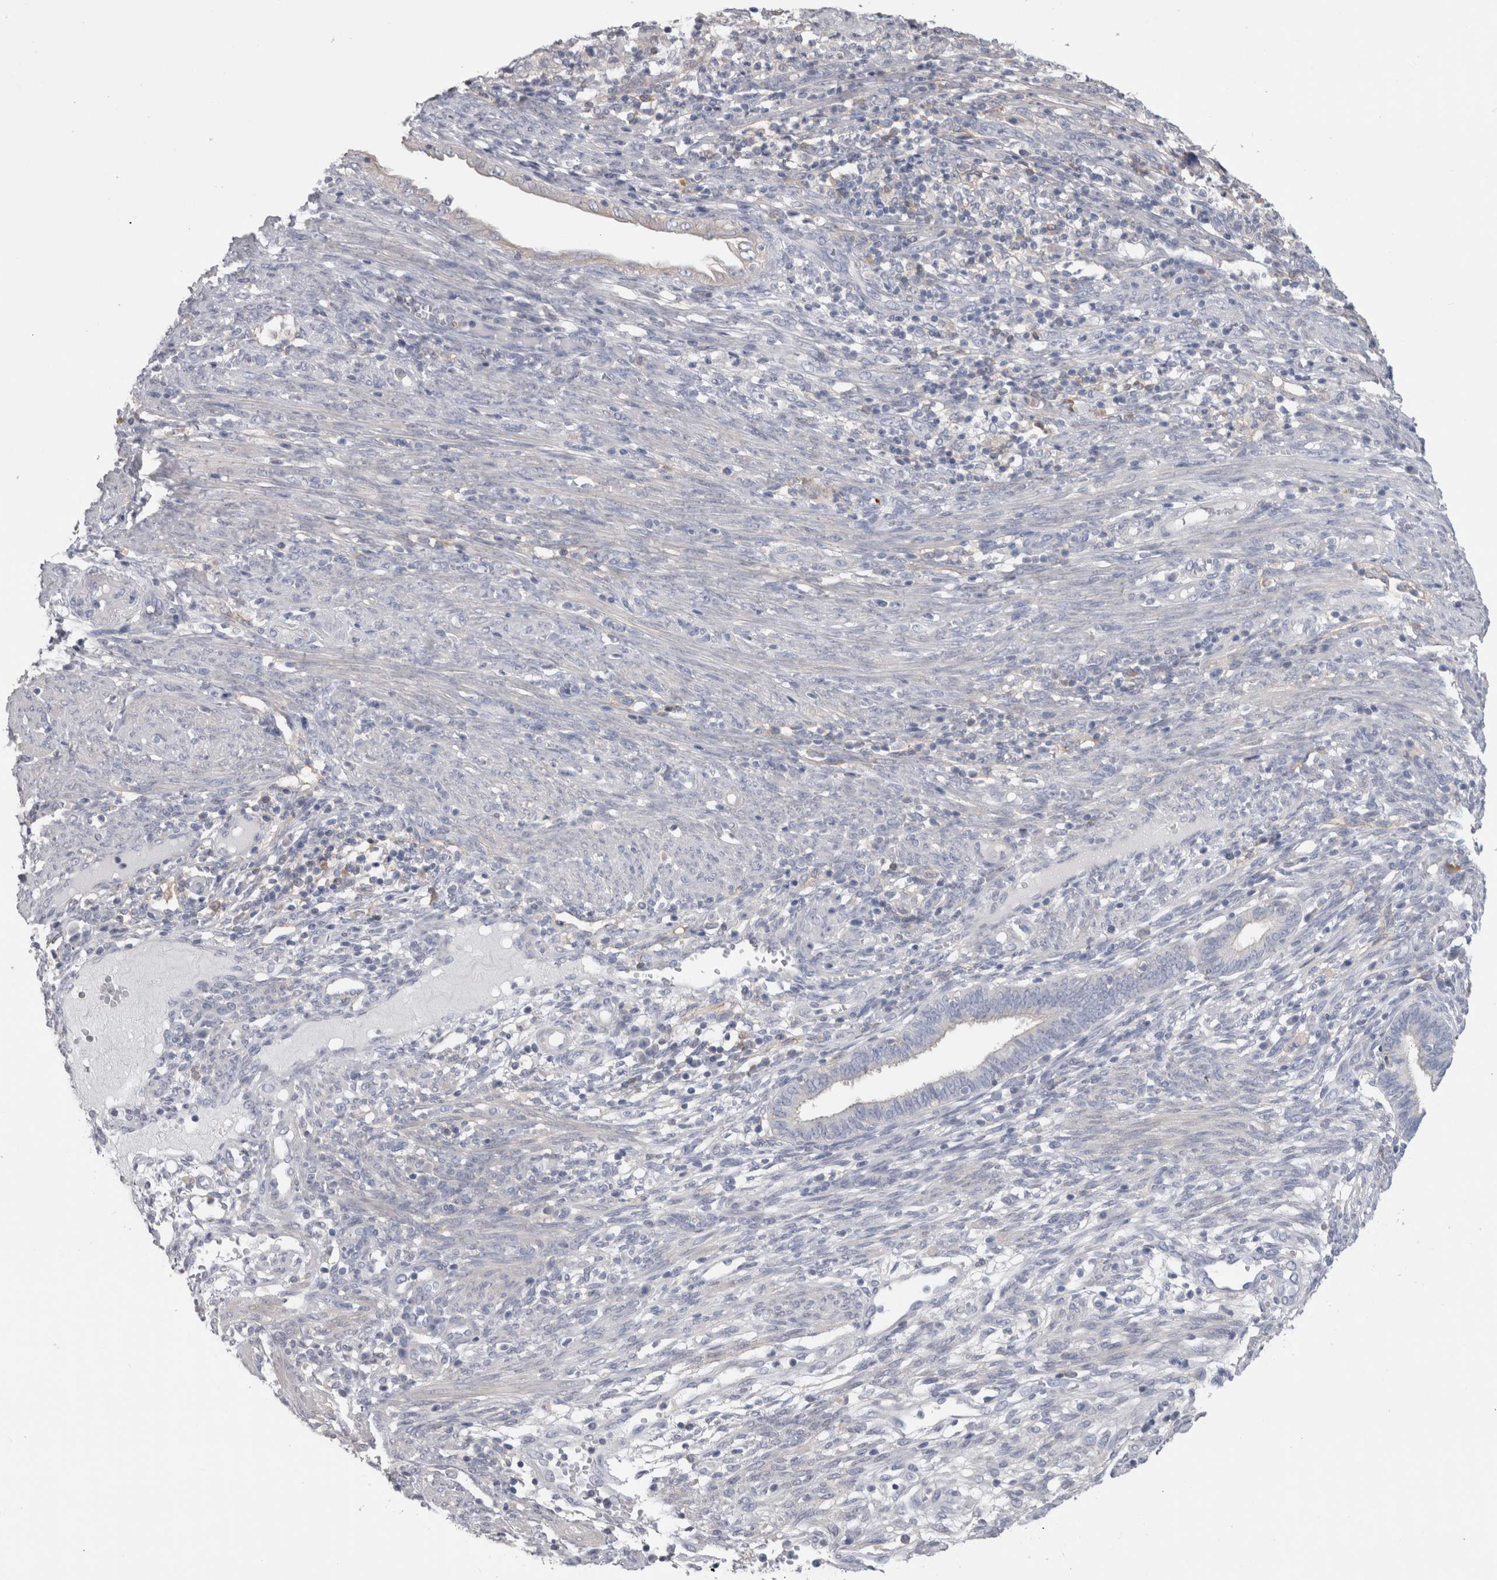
{"staining": {"intensity": "negative", "quantity": "none", "location": "none"}, "tissue": "endometrial cancer", "cell_type": "Tumor cells", "image_type": "cancer", "snomed": [{"axis": "morphology", "description": "Adenocarcinoma, NOS"}, {"axis": "topography", "description": "Endometrium"}], "caption": "Endometrial adenocarcinoma was stained to show a protein in brown. There is no significant expression in tumor cells.", "gene": "SCRN1", "patient": {"sex": "female", "age": 51}}